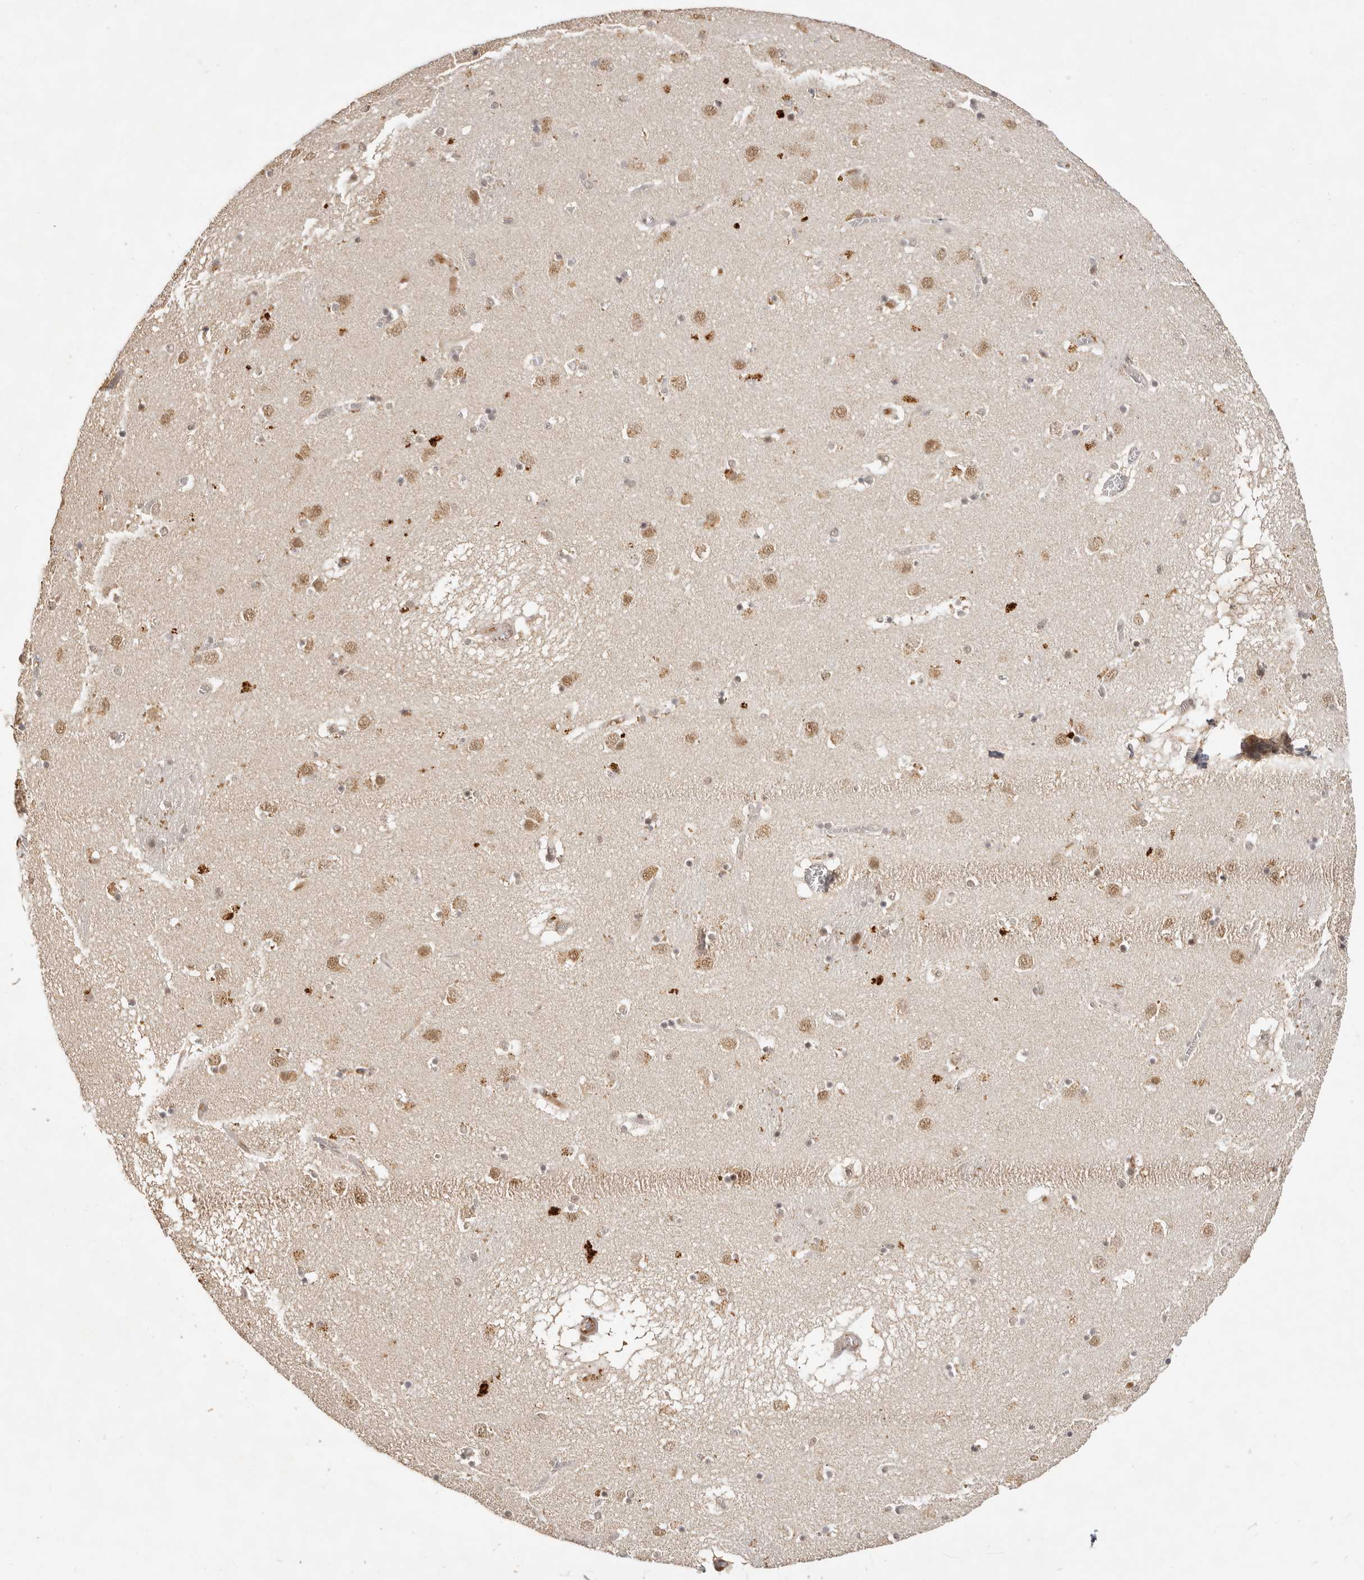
{"staining": {"intensity": "moderate", "quantity": "<25%", "location": "cytoplasmic/membranous"}, "tissue": "caudate", "cell_type": "Glial cells", "image_type": "normal", "snomed": [{"axis": "morphology", "description": "Normal tissue, NOS"}, {"axis": "topography", "description": "Lateral ventricle wall"}], "caption": "Brown immunohistochemical staining in normal human caudate reveals moderate cytoplasmic/membranous expression in about <25% of glial cells. (DAB (3,3'-diaminobenzidine) = brown stain, brightfield microscopy at high magnification).", "gene": "SEC14L1", "patient": {"sex": "male", "age": 70}}